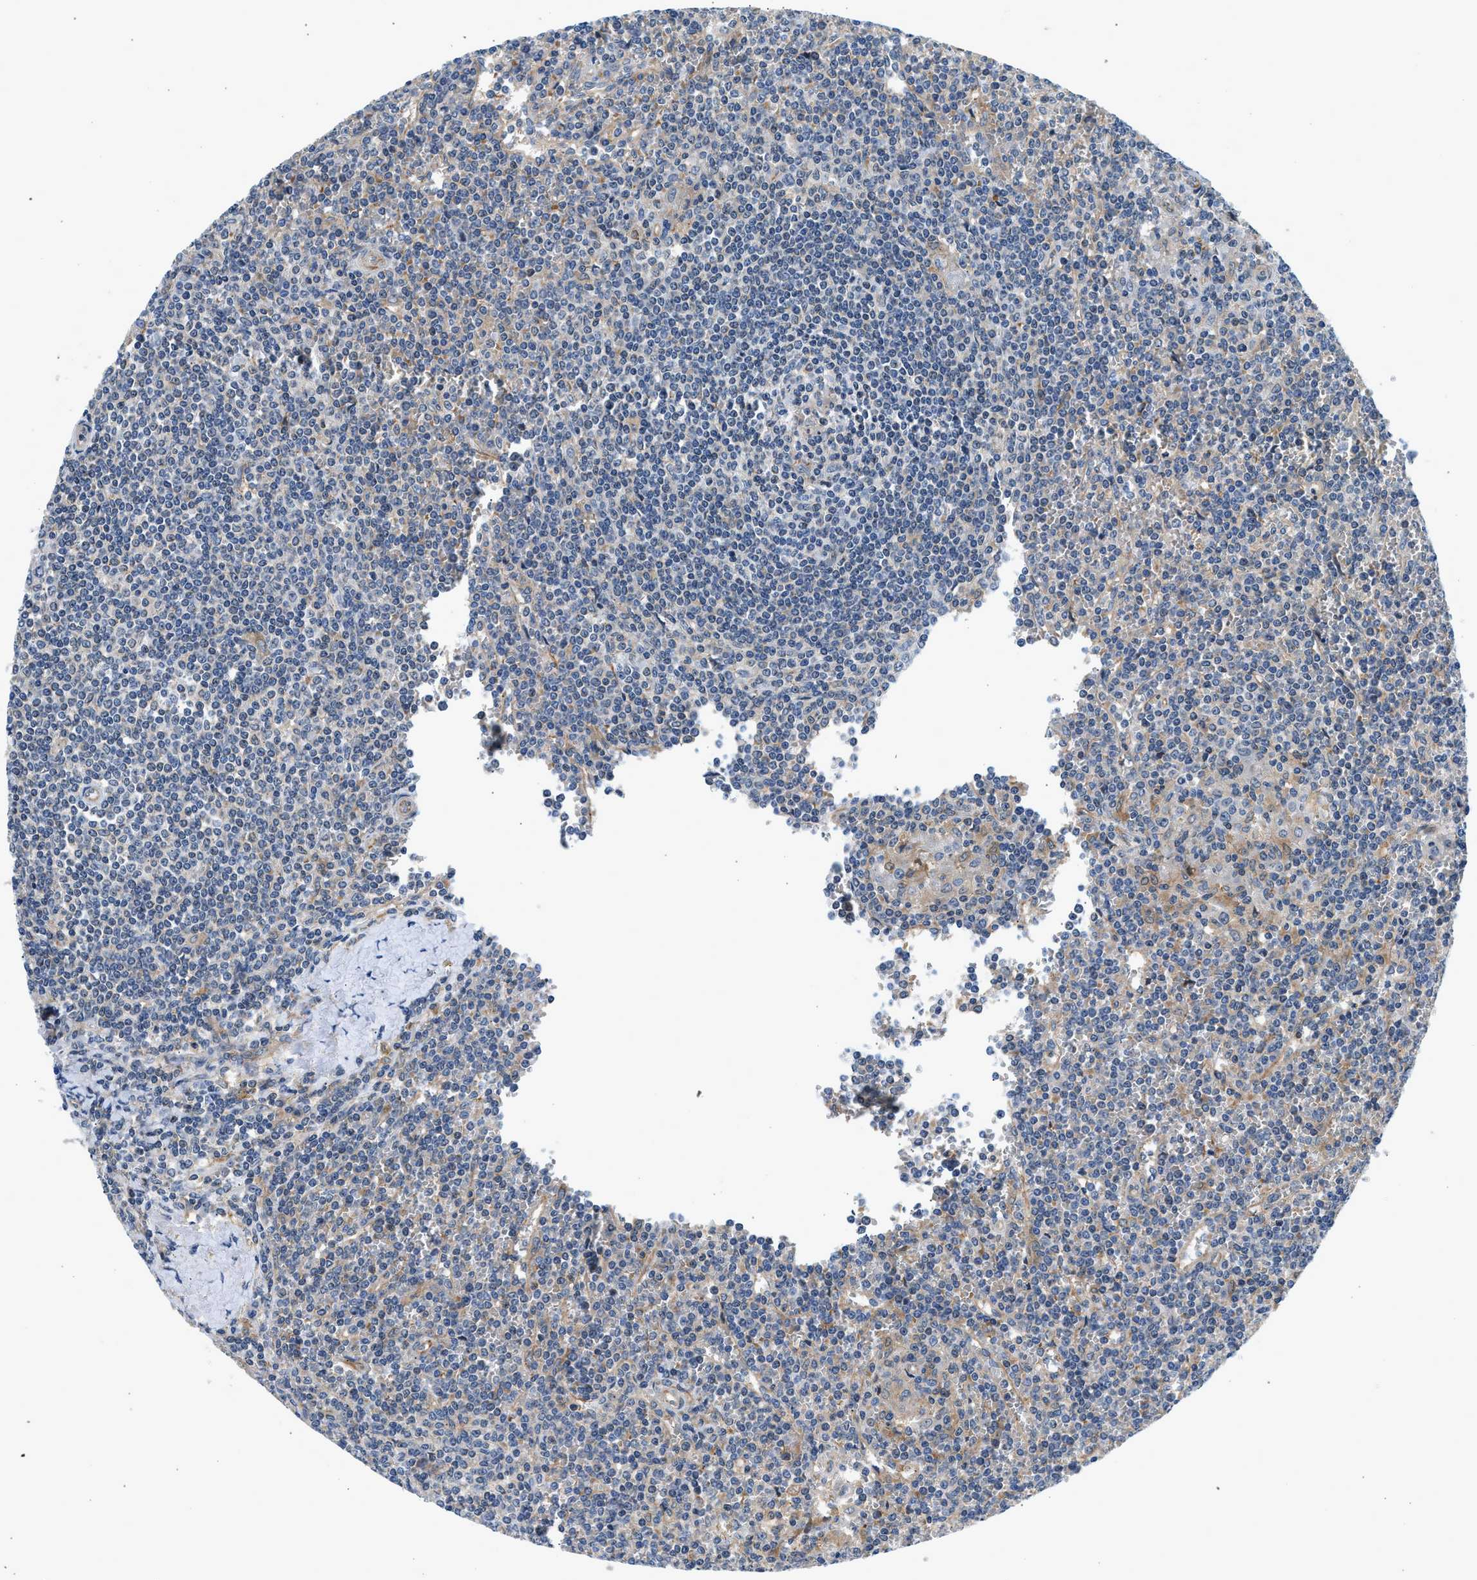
{"staining": {"intensity": "moderate", "quantity": "<25%", "location": "cytoplasmic/membranous"}, "tissue": "lymphoma", "cell_type": "Tumor cells", "image_type": "cancer", "snomed": [{"axis": "morphology", "description": "Malignant lymphoma, non-Hodgkin's type, Low grade"}, {"axis": "topography", "description": "Spleen"}], "caption": "Protein staining of low-grade malignant lymphoma, non-Hodgkin's type tissue shows moderate cytoplasmic/membranous positivity in approximately <25% of tumor cells. The staining is performed using DAB (3,3'-diaminobenzidine) brown chromogen to label protein expression. The nuclei are counter-stained blue using hematoxylin.", "gene": "LPIN2", "patient": {"sex": "female", "age": 19}}